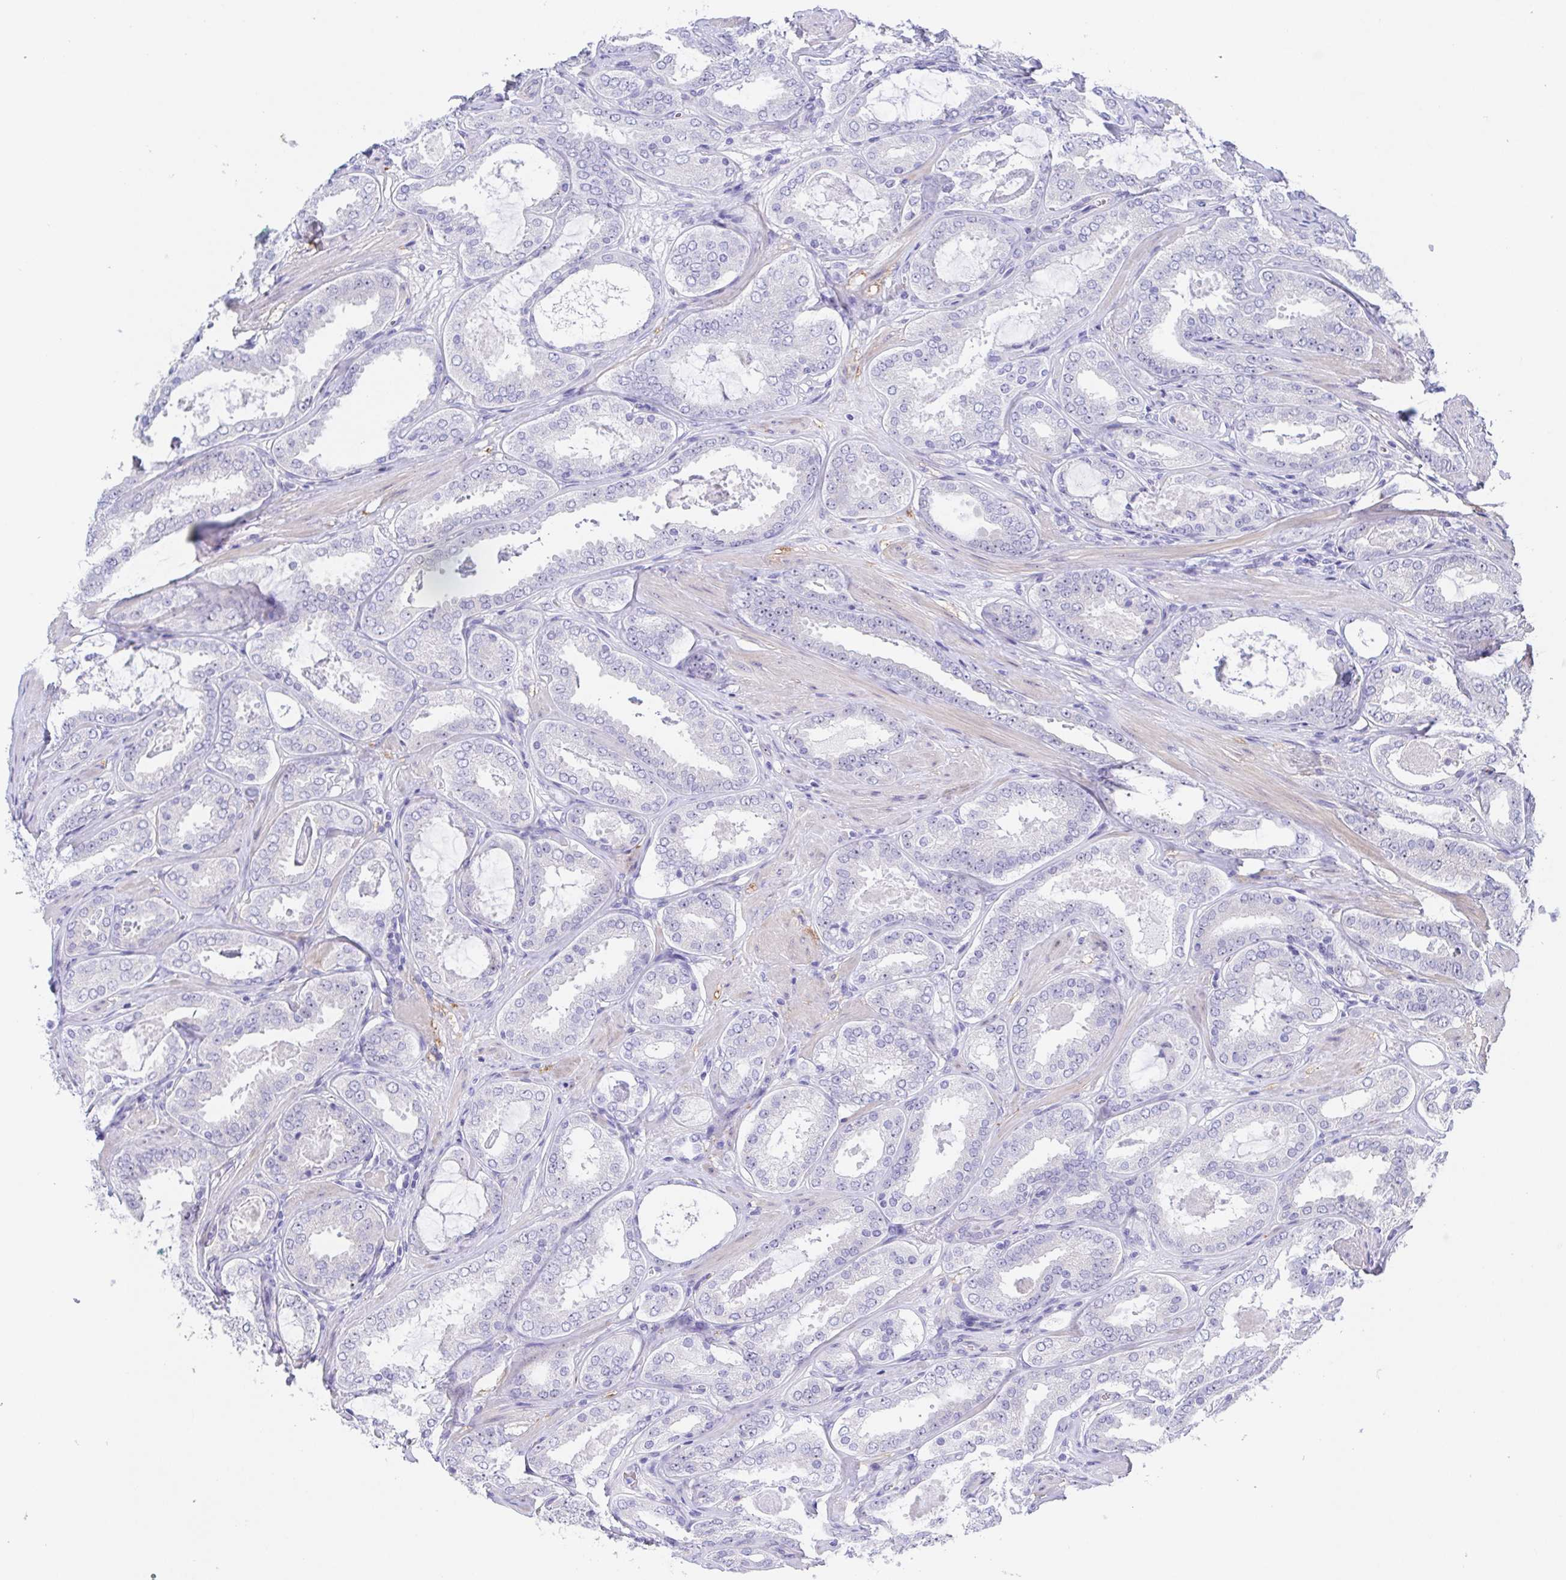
{"staining": {"intensity": "negative", "quantity": "none", "location": "none"}, "tissue": "prostate cancer", "cell_type": "Tumor cells", "image_type": "cancer", "snomed": [{"axis": "morphology", "description": "Adenocarcinoma, High grade"}, {"axis": "topography", "description": "Prostate"}], "caption": "Immunohistochemistry photomicrograph of human prostate cancer (adenocarcinoma (high-grade)) stained for a protein (brown), which demonstrates no expression in tumor cells.", "gene": "MUCL3", "patient": {"sex": "male", "age": 63}}